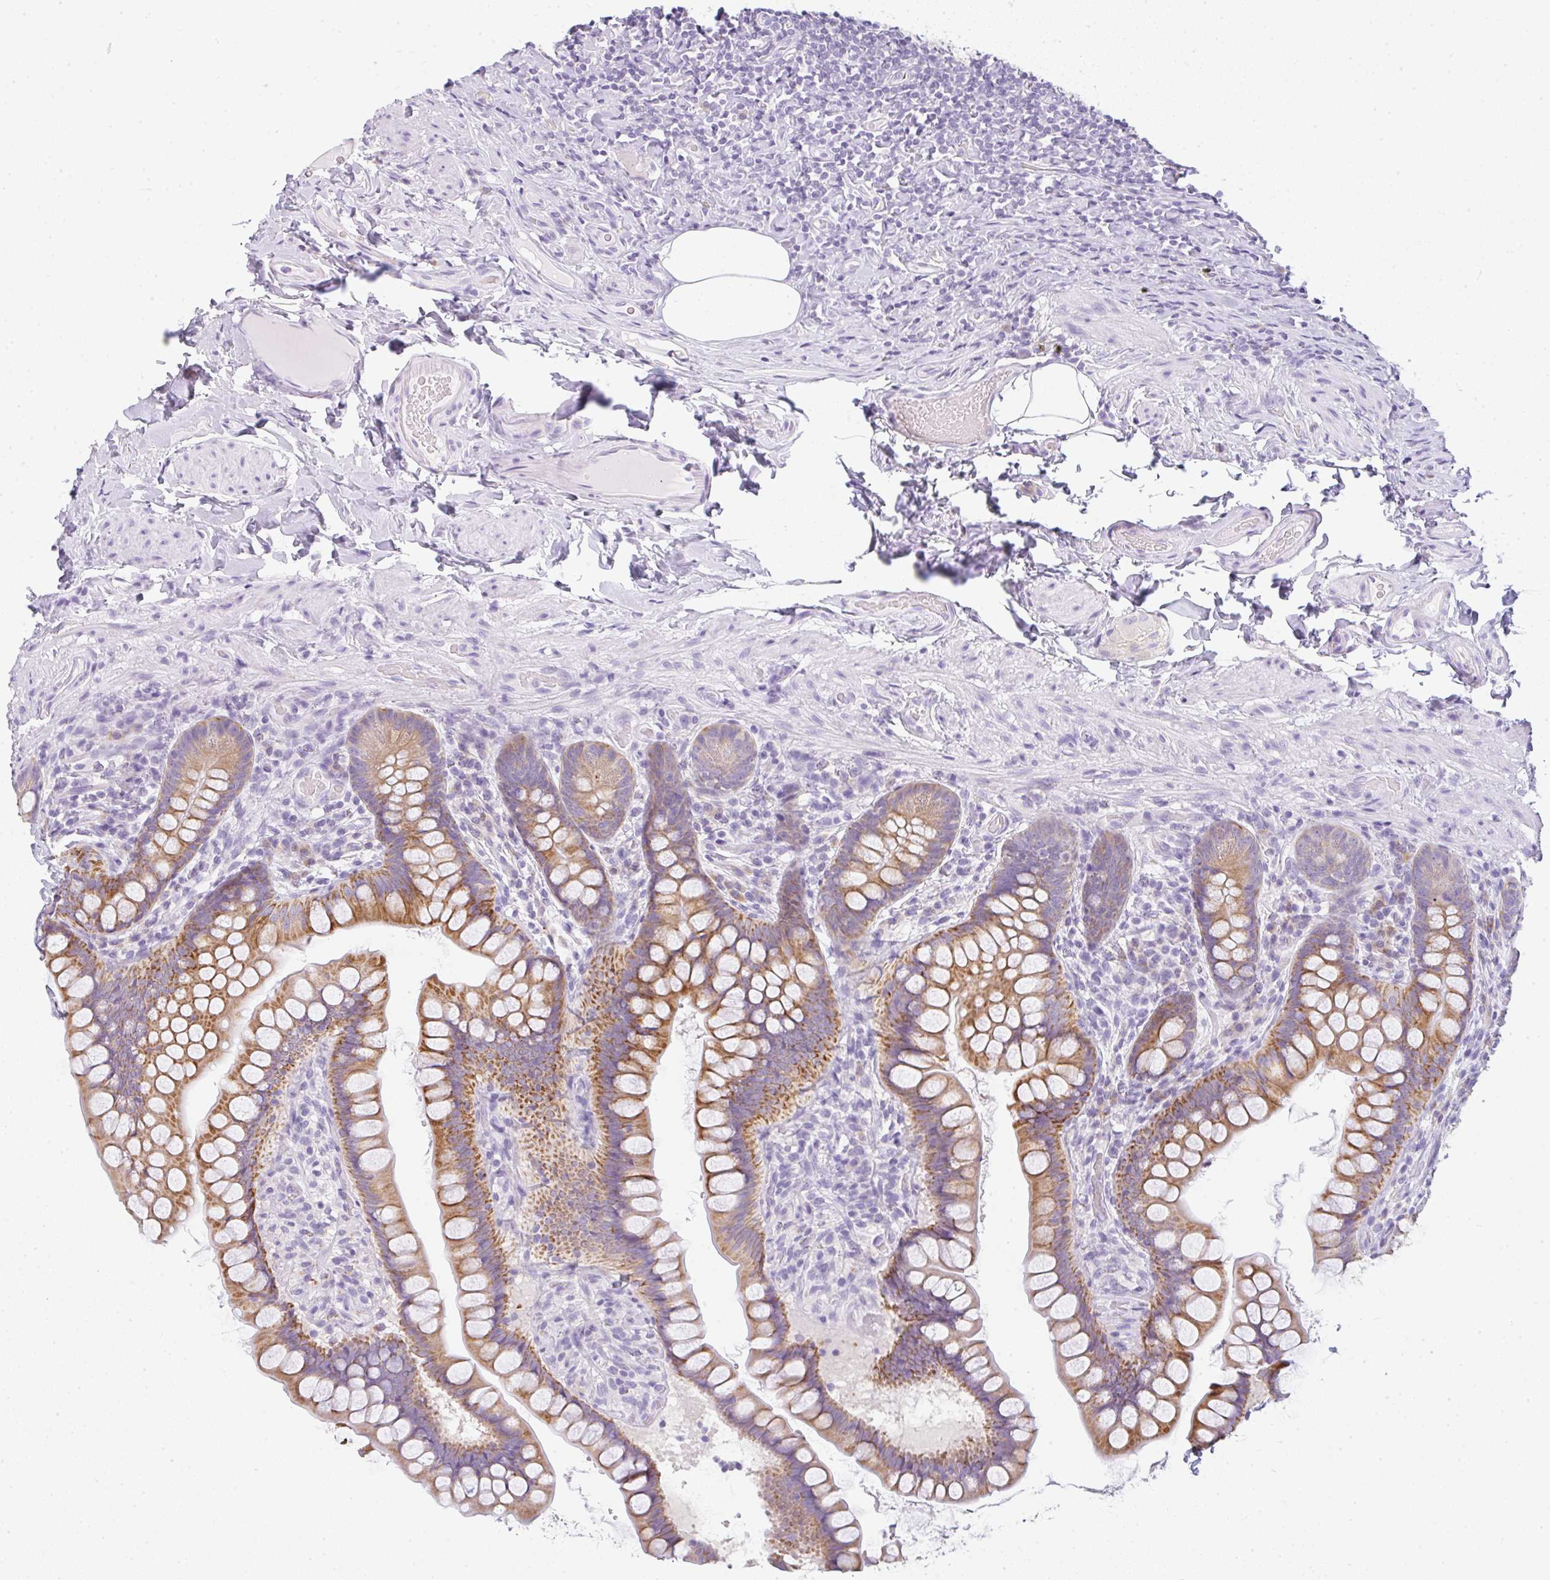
{"staining": {"intensity": "strong", "quantity": ">75%", "location": "cytoplasmic/membranous"}, "tissue": "small intestine", "cell_type": "Glandular cells", "image_type": "normal", "snomed": [{"axis": "morphology", "description": "Normal tissue, NOS"}, {"axis": "topography", "description": "Small intestine"}], "caption": "Protein staining of unremarkable small intestine shows strong cytoplasmic/membranous expression in about >75% of glandular cells. (DAB (3,3'-diaminobenzidine) = brown stain, brightfield microscopy at high magnification).", "gene": "LPAR4", "patient": {"sex": "male", "age": 70}}